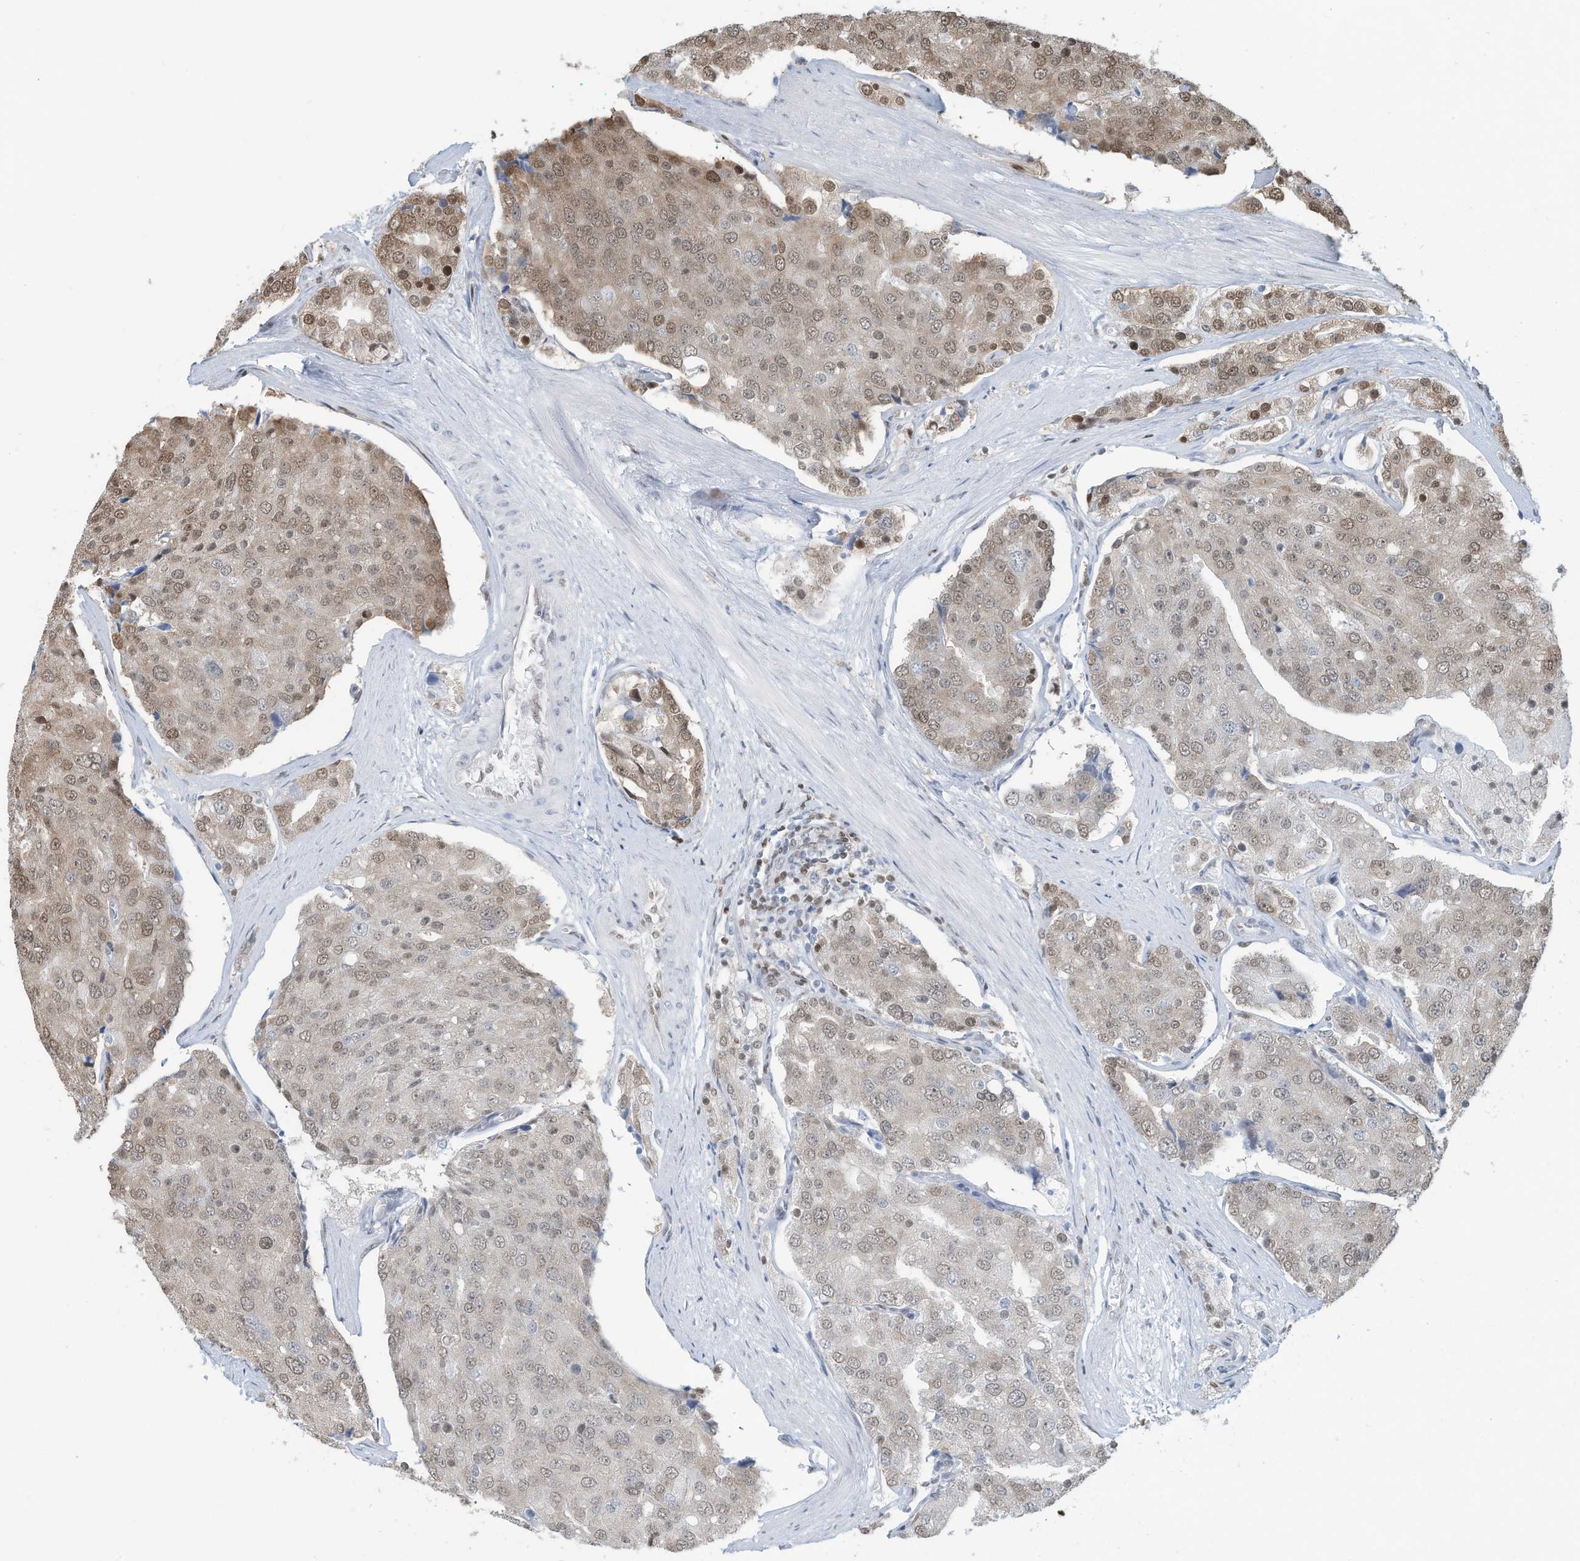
{"staining": {"intensity": "moderate", "quantity": "<25%", "location": "nuclear"}, "tissue": "prostate cancer", "cell_type": "Tumor cells", "image_type": "cancer", "snomed": [{"axis": "morphology", "description": "Adenocarcinoma, High grade"}, {"axis": "topography", "description": "Prostate"}], "caption": "Human prostate cancer stained for a protein (brown) exhibits moderate nuclear positive positivity in approximately <25% of tumor cells.", "gene": "SARNP", "patient": {"sex": "male", "age": 50}}